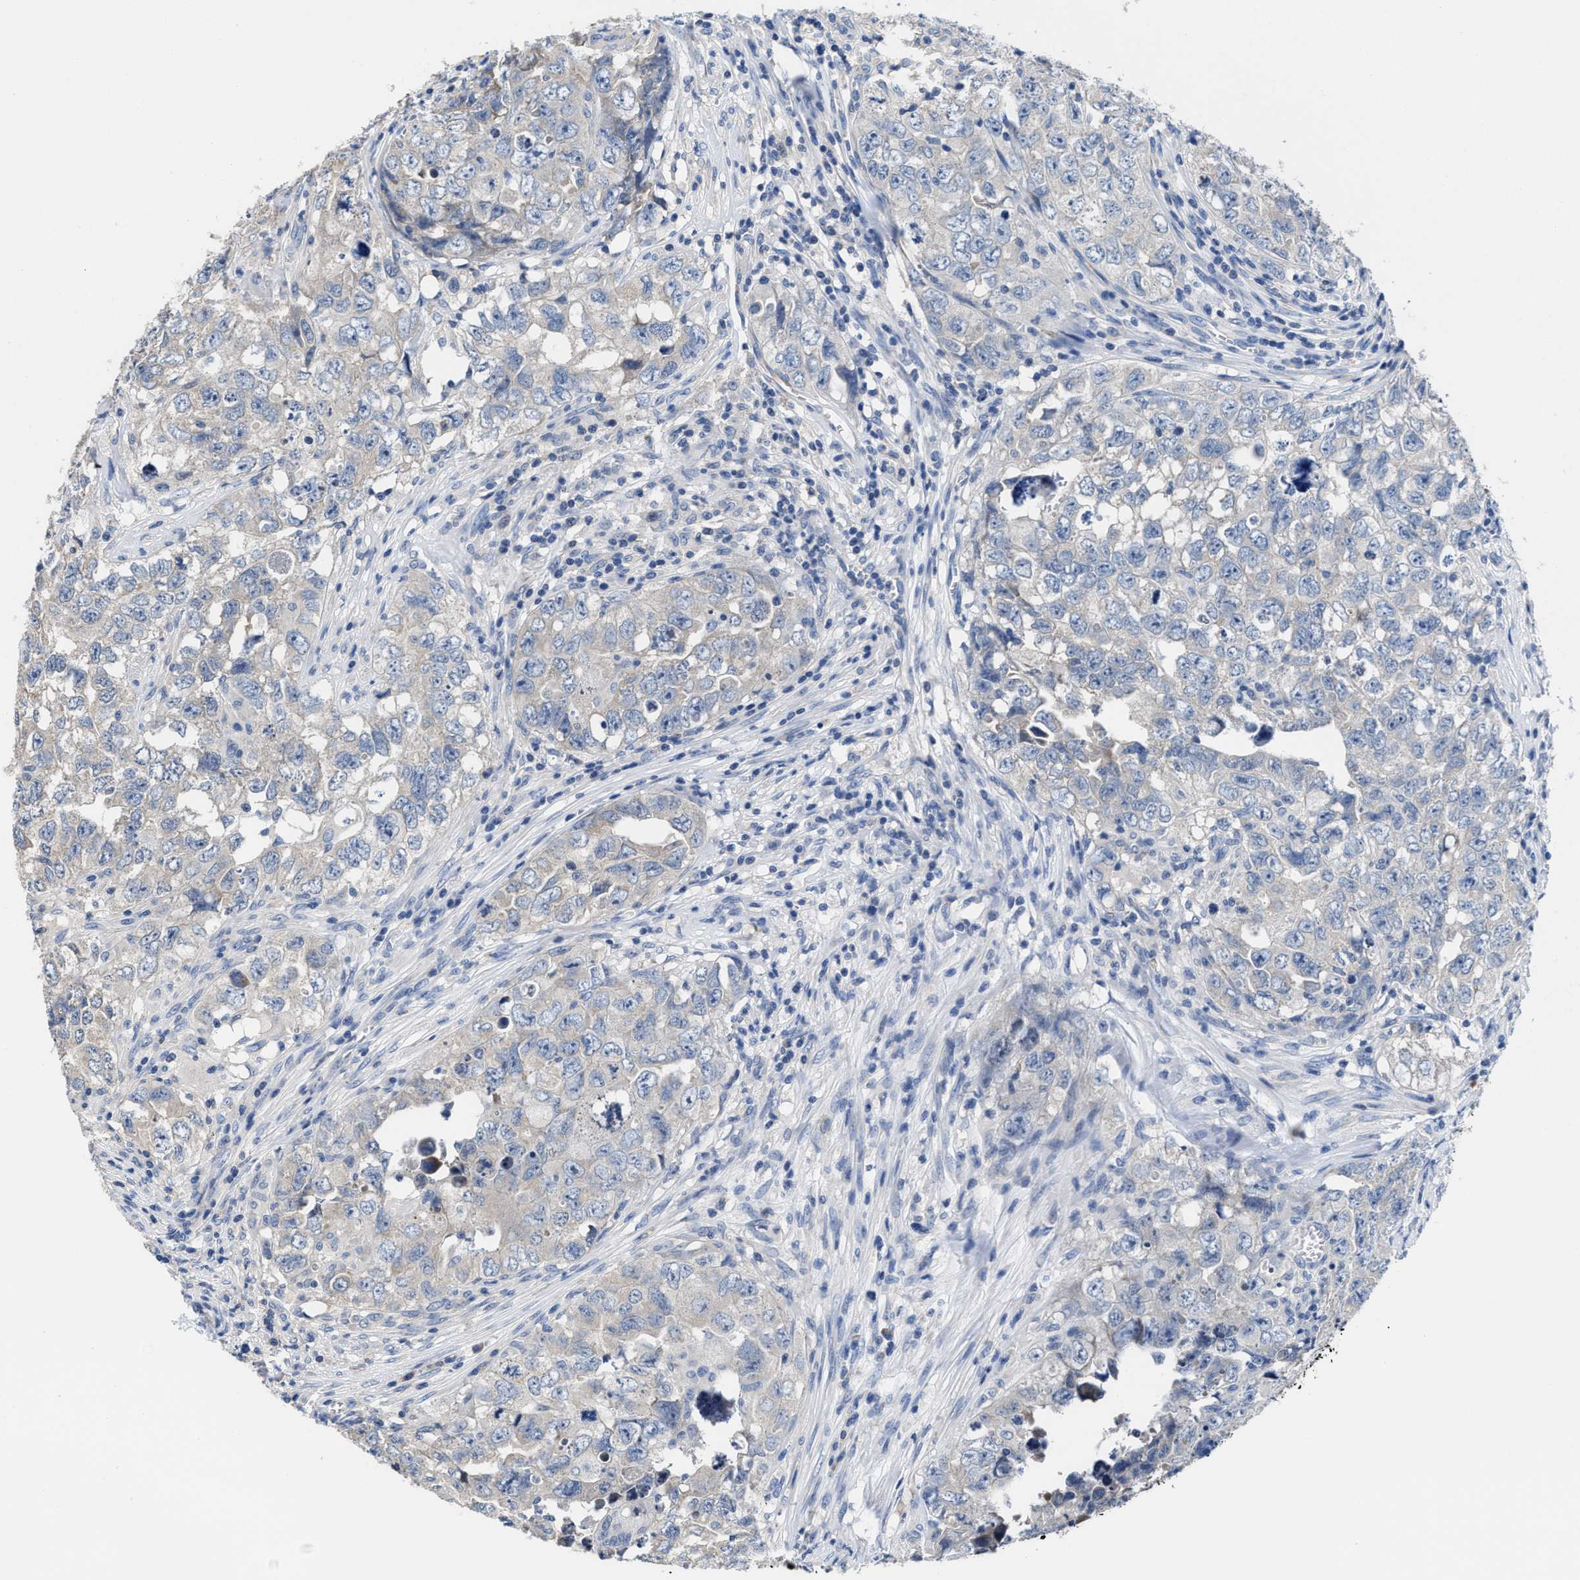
{"staining": {"intensity": "negative", "quantity": "none", "location": "none"}, "tissue": "testis cancer", "cell_type": "Tumor cells", "image_type": "cancer", "snomed": [{"axis": "morphology", "description": "Seminoma, NOS"}, {"axis": "morphology", "description": "Carcinoma, Embryonal, NOS"}, {"axis": "topography", "description": "Testis"}], "caption": "A high-resolution histopathology image shows immunohistochemistry (IHC) staining of testis cancer, which displays no significant positivity in tumor cells. (DAB immunohistochemistry (IHC) with hematoxylin counter stain).", "gene": "HOOK1", "patient": {"sex": "male", "age": 43}}